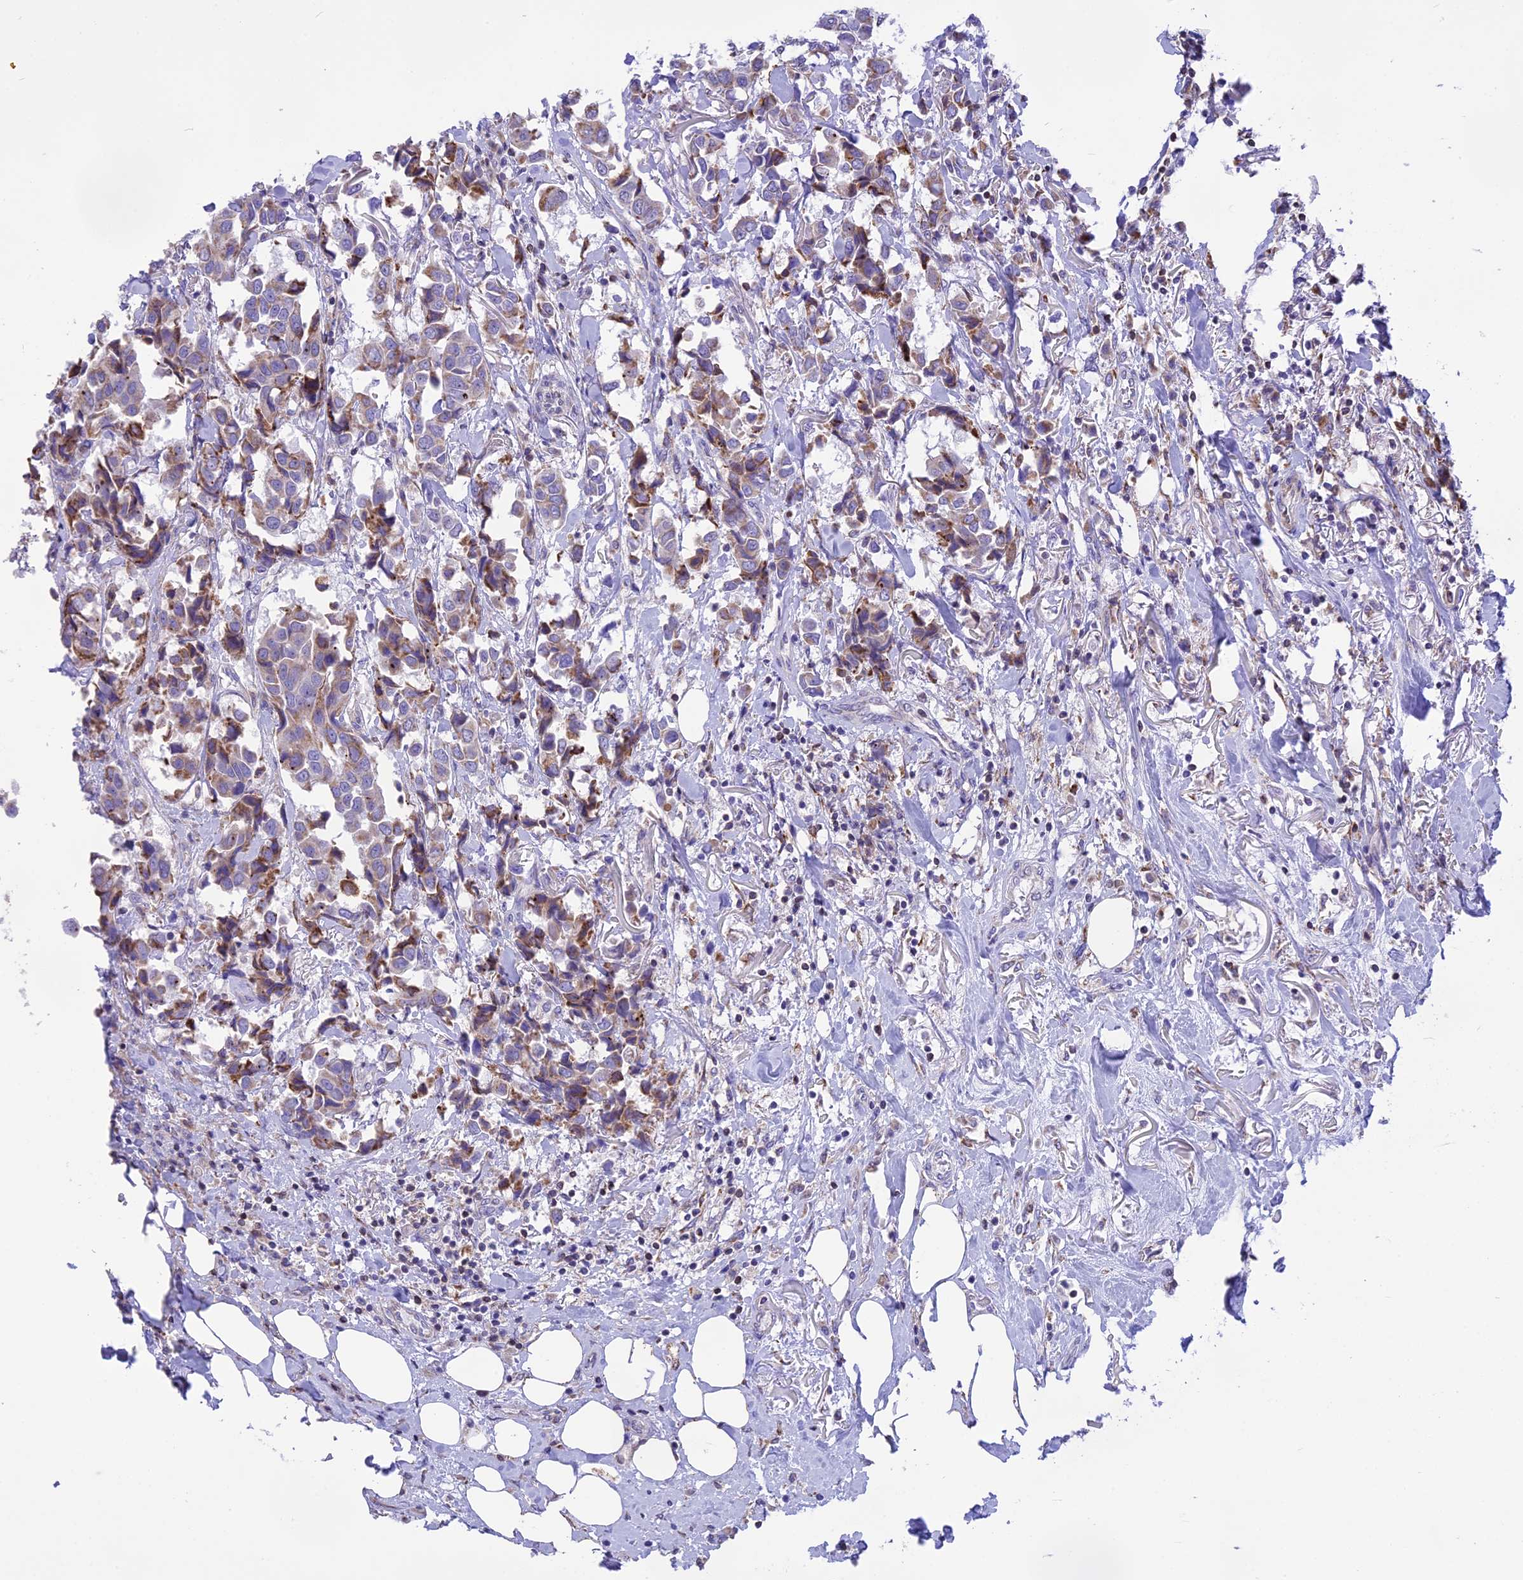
{"staining": {"intensity": "moderate", "quantity": "25%-75%", "location": "cytoplasmic/membranous"}, "tissue": "breast cancer", "cell_type": "Tumor cells", "image_type": "cancer", "snomed": [{"axis": "morphology", "description": "Duct carcinoma"}, {"axis": "topography", "description": "Breast"}], "caption": "Immunohistochemical staining of breast cancer reveals medium levels of moderate cytoplasmic/membranous positivity in approximately 25%-75% of tumor cells.", "gene": "DOC2B", "patient": {"sex": "female", "age": 80}}